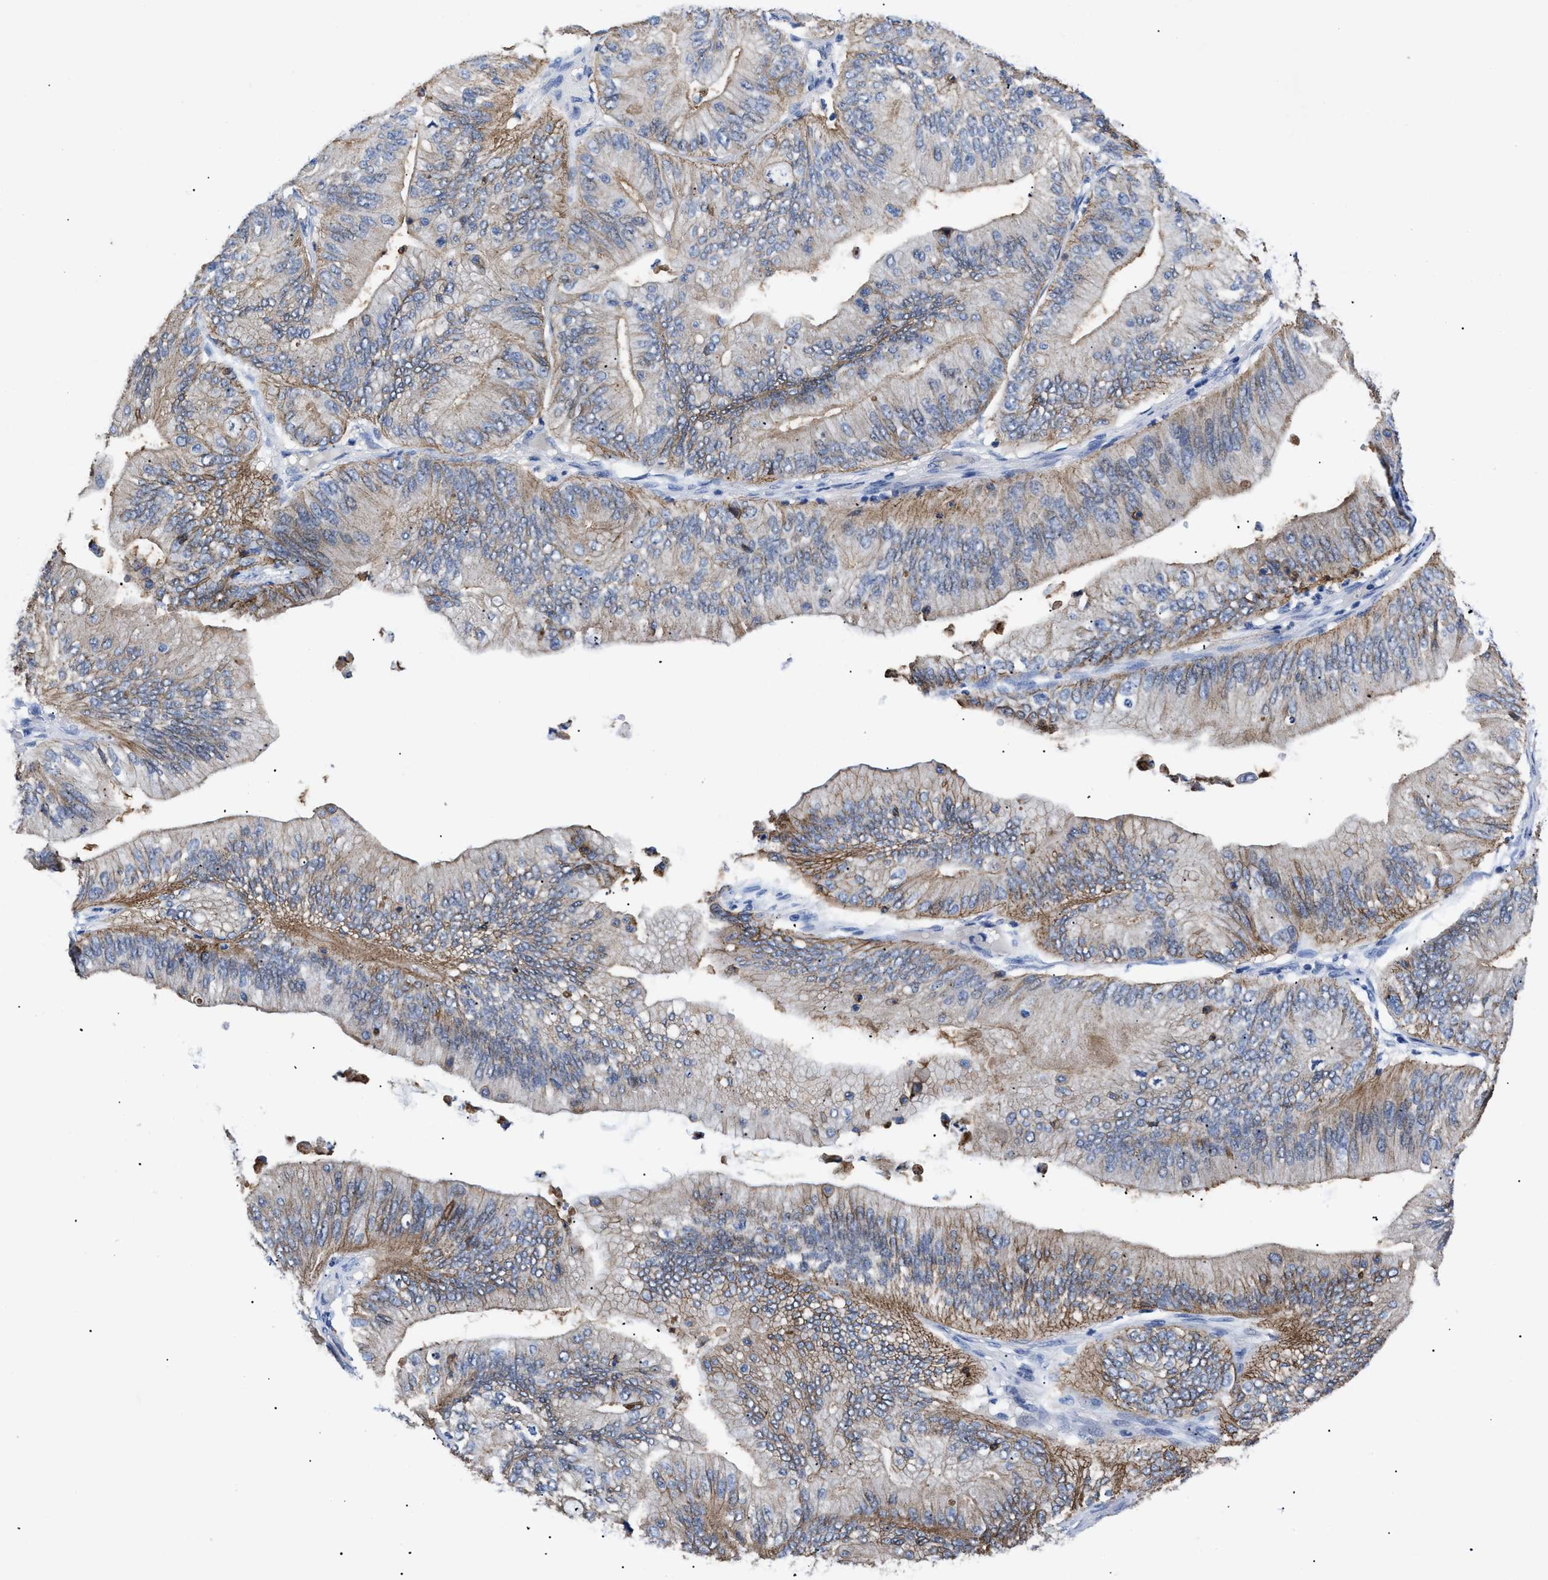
{"staining": {"intensity": "weak", "quantity": "25%-75%", "location": "cytoplasmic/membranous"}, "tissue": "ovarian cancer", "cell_type": "Tumor cells", "image_type": "cancer", "snomed": [{"axis": "morphology", "description": "Cystadenocarcinoma, mucinous, NOS"}, {"axis": "topography", "description": "Ovary"}], "caption": "High-magnification brightfield microscopy of mucinous cystadenocarcinoma (ovarian) stained with DAB (3,3'-diaminobenzidine) (brown) and counterstained with hematoxylin (blue). tumor cells exhibit weak cytoplasmic/membranous staining is seen in approximately25%-75% of cells.", "gene": "TMEM68", "patient": {"sex": "female", "age": 61}}